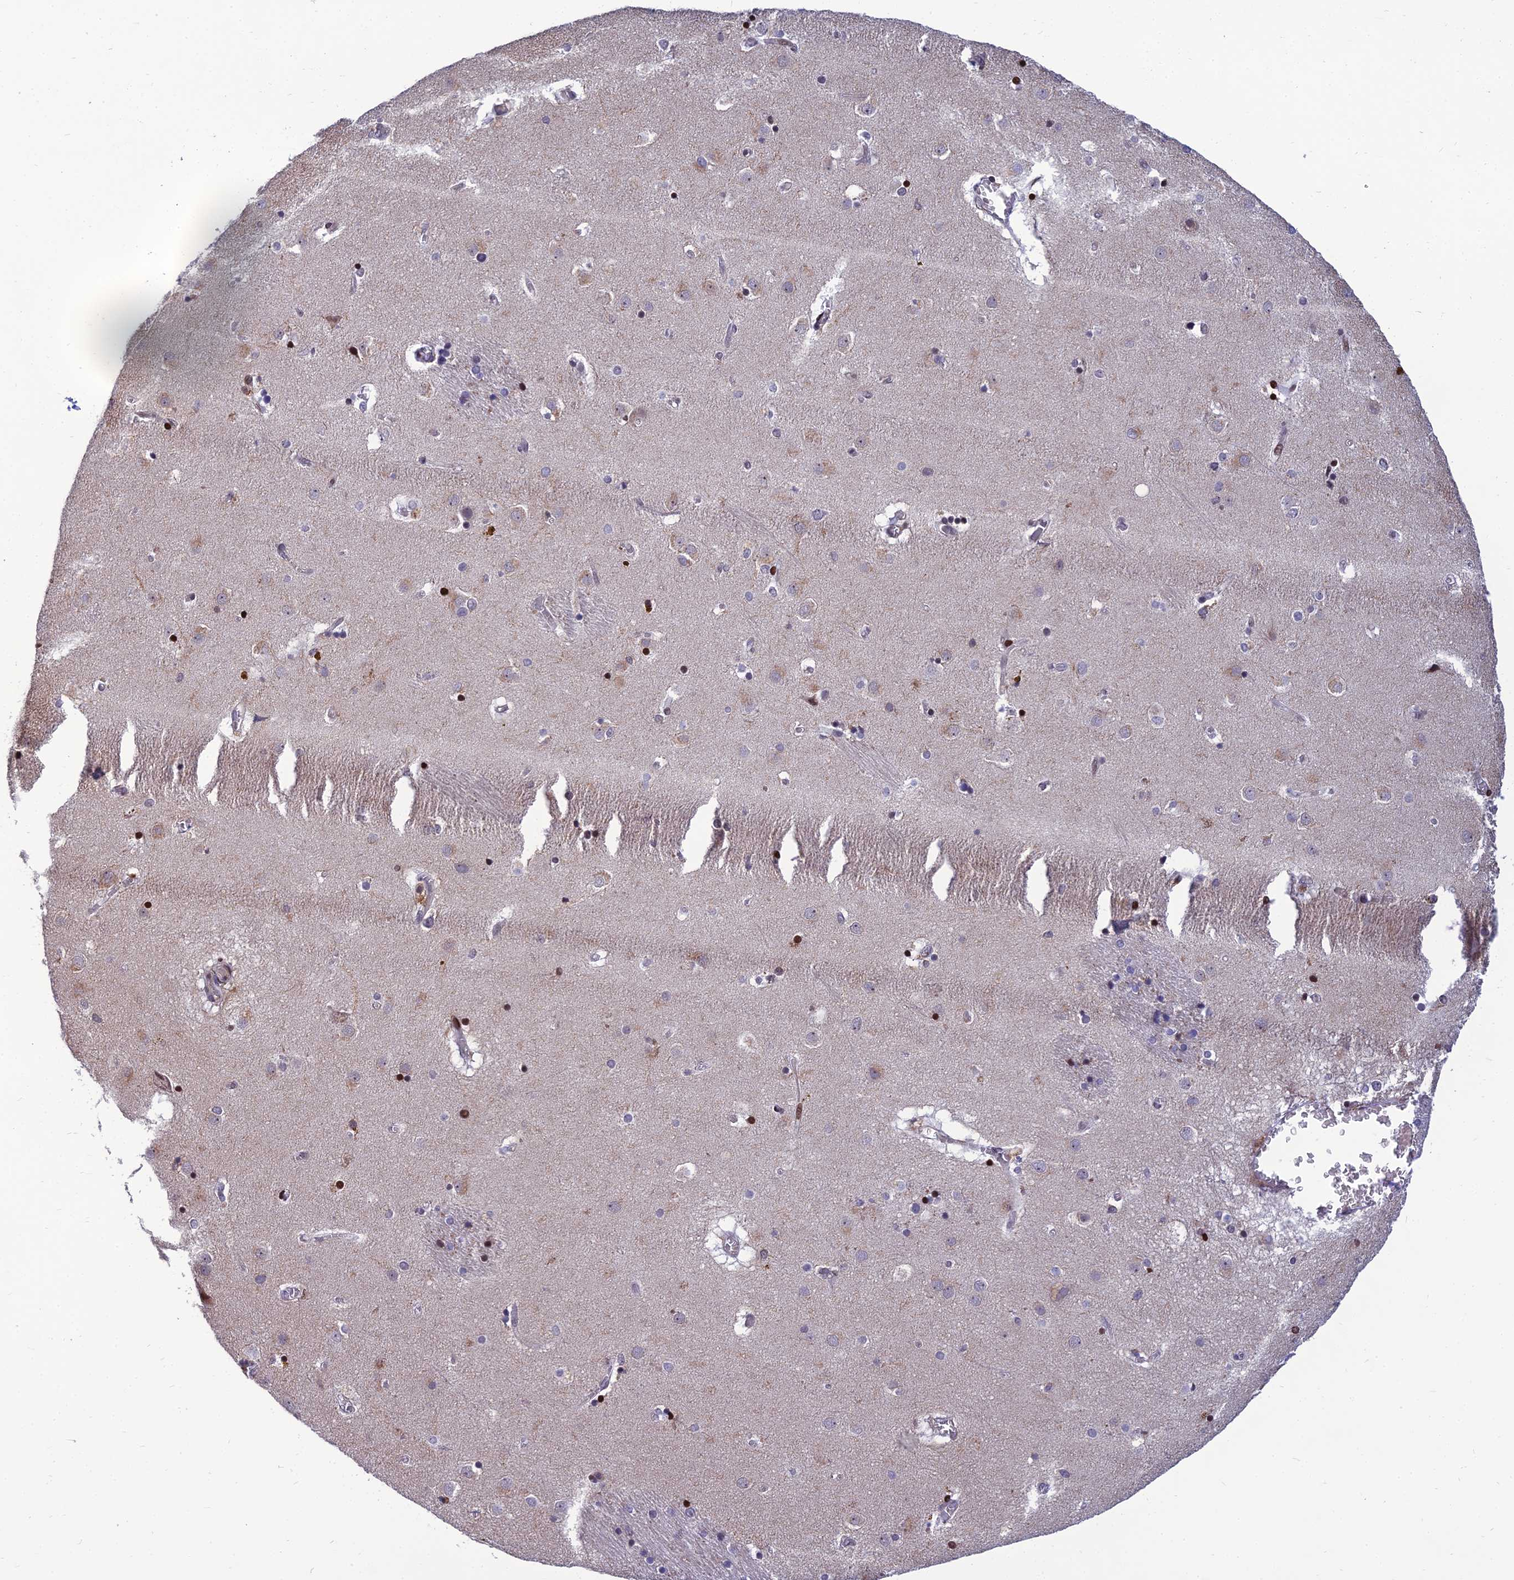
{"staining": {"intensity": "moderate", "quantity": "<25%", "location": "cytoplasmic/membranous,nuclear"}, "tissue": "caudate", "cell_type": "Glial cells", "image_type": "normal", "snomed": [{"axis": "morphology", "description": "Normal tissue, NOS"}, {"axis": "topography", "description": "Lateral ventricle wall"}], "caption": "This photomicrograph demonstrates immunohistochemistry staining of normal caudate, with low moderate cytoplasmic/membranous,nuclear positivity in about <25% of glial cells.", "gene": "PPP1R18", "patient": {"sex": "male", "age": 70}}